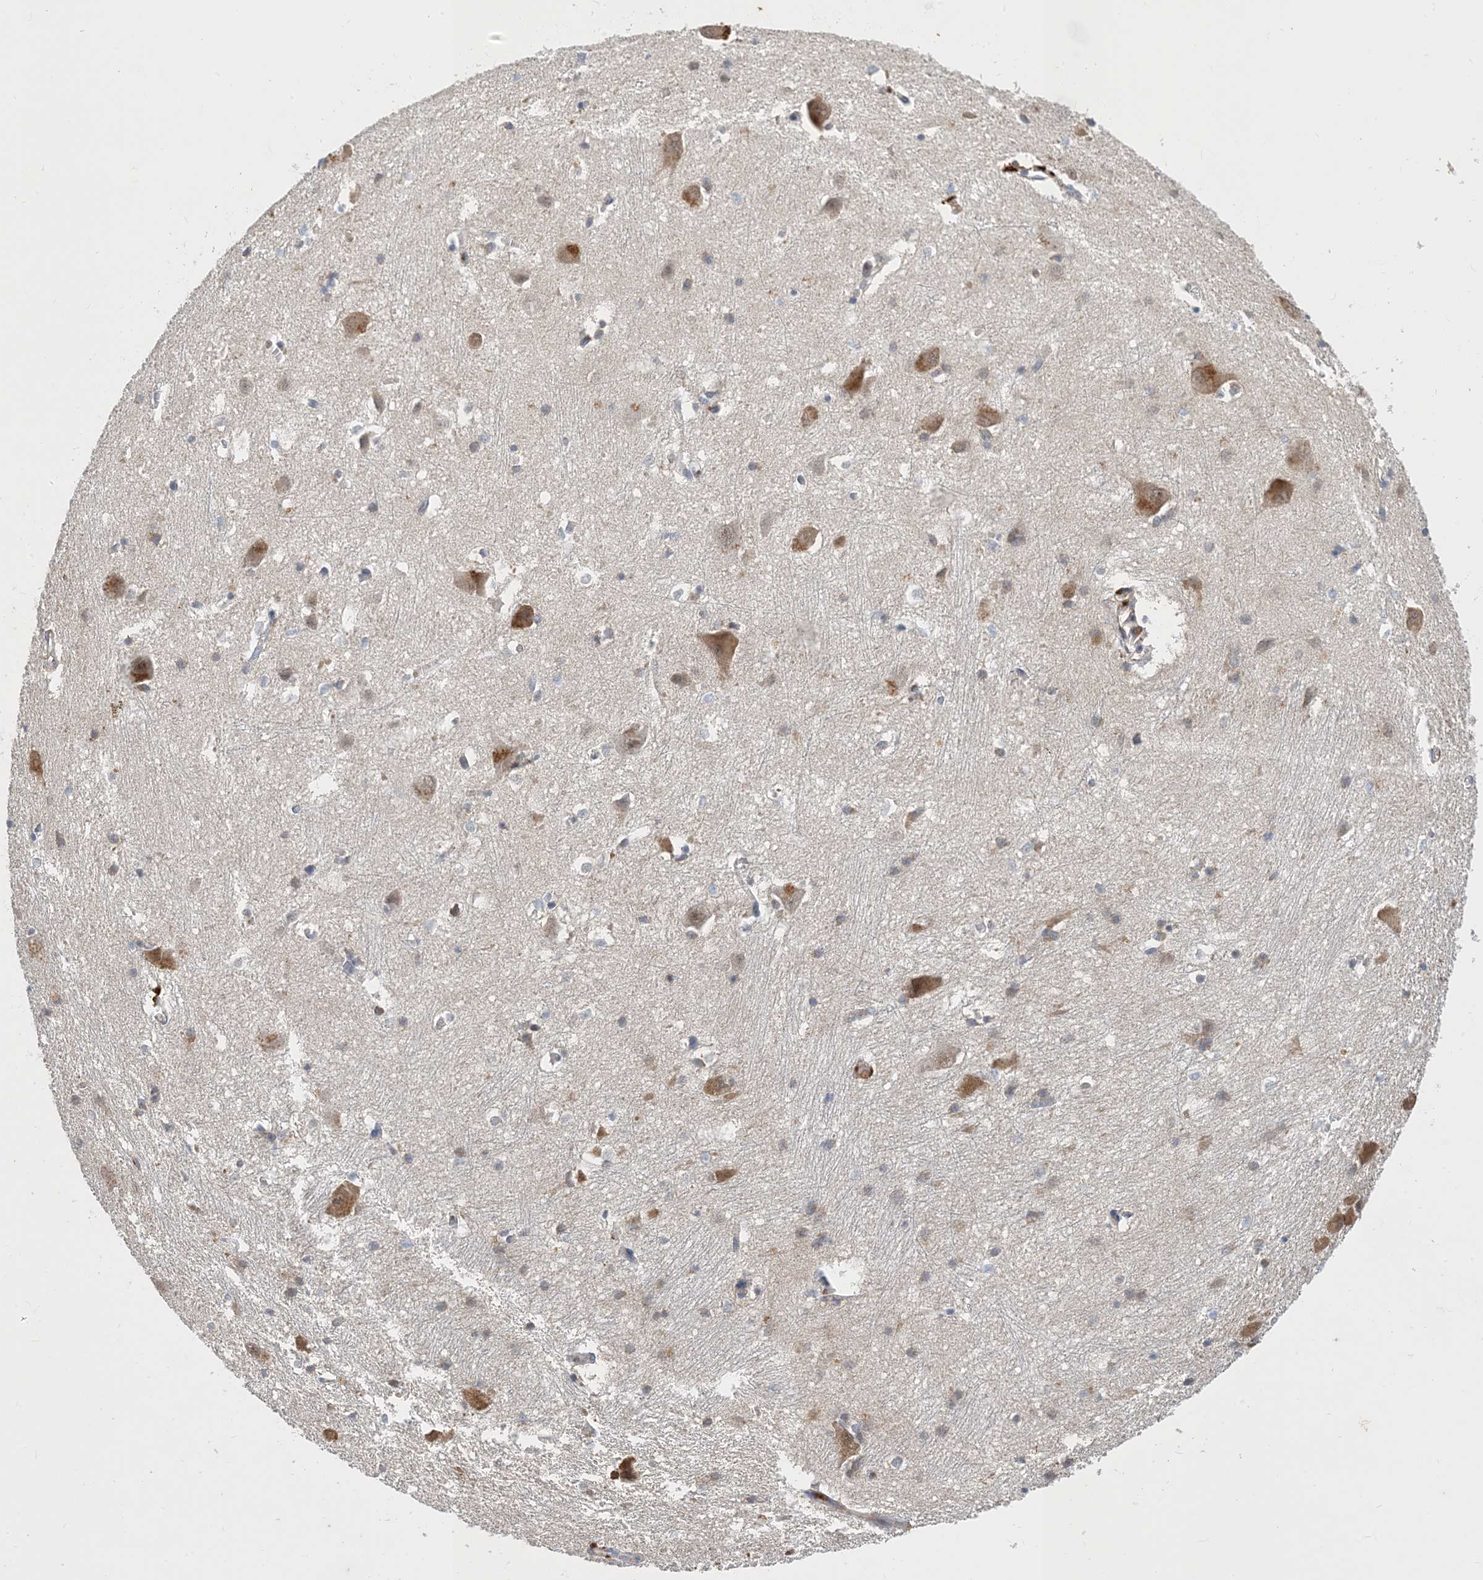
{"staining": {"intensity": "negative", "quantity": "none", "location": "none"}, "tissue": "caudate", "cell_type": "Glial cells", "image_type": "normal", "snomed": [{"axis": "morphology", "description": "Normal tissue, NOS"}, {"axis": "topography", "description": "Lateral ventricle wall"}], "caption": "High power microscopy image of an IHC micrograph of benign caudate, revealing no significant positivity in glial cells.", "gene": "STK19", "patient": {"sex": "male", "age": 37}}